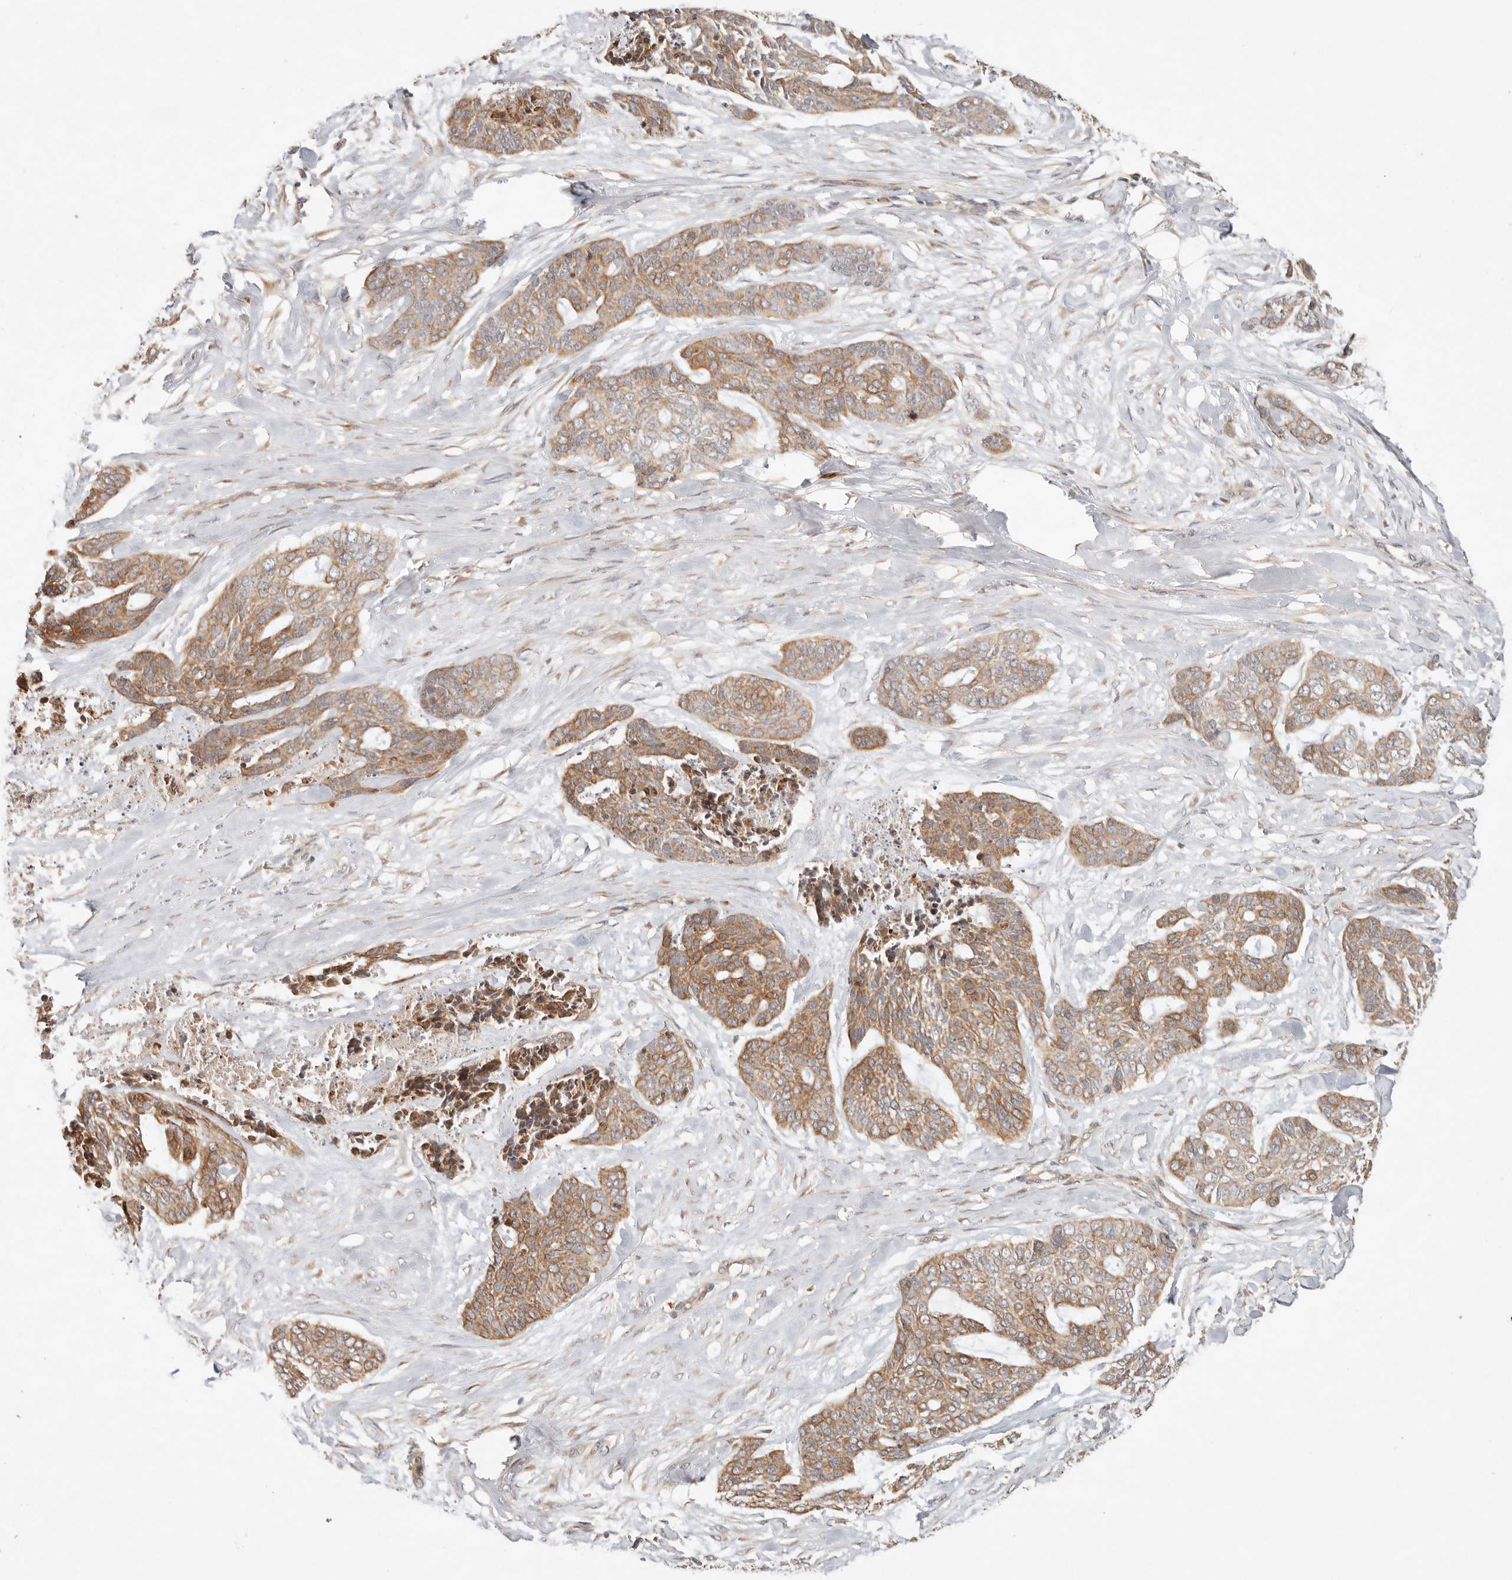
{"staining": {"intensity": "moderate", "quantity": ">75%", "location": "cytoplasmic/membranous"}, "tissue": "skin cancer", "cell_type": "Tumor cells", "image_type": "cancer", "snomed": [{"axis": "morphology", "description": "Basal cell carcinoma"}, {"axis": "topography", "description": "Skin"}], "caption": "DAB immunohistochemical staining of skin cancer (basal cell carcinoma) demonstrates moderate cytoplasmic/membranous protein staining in approximately >75% of tumor cells. The protein is shown in brown color, while the nuclei are stained blue.", "gene": "HECTD3", "patient": {"sex": "female", "age": 64}}